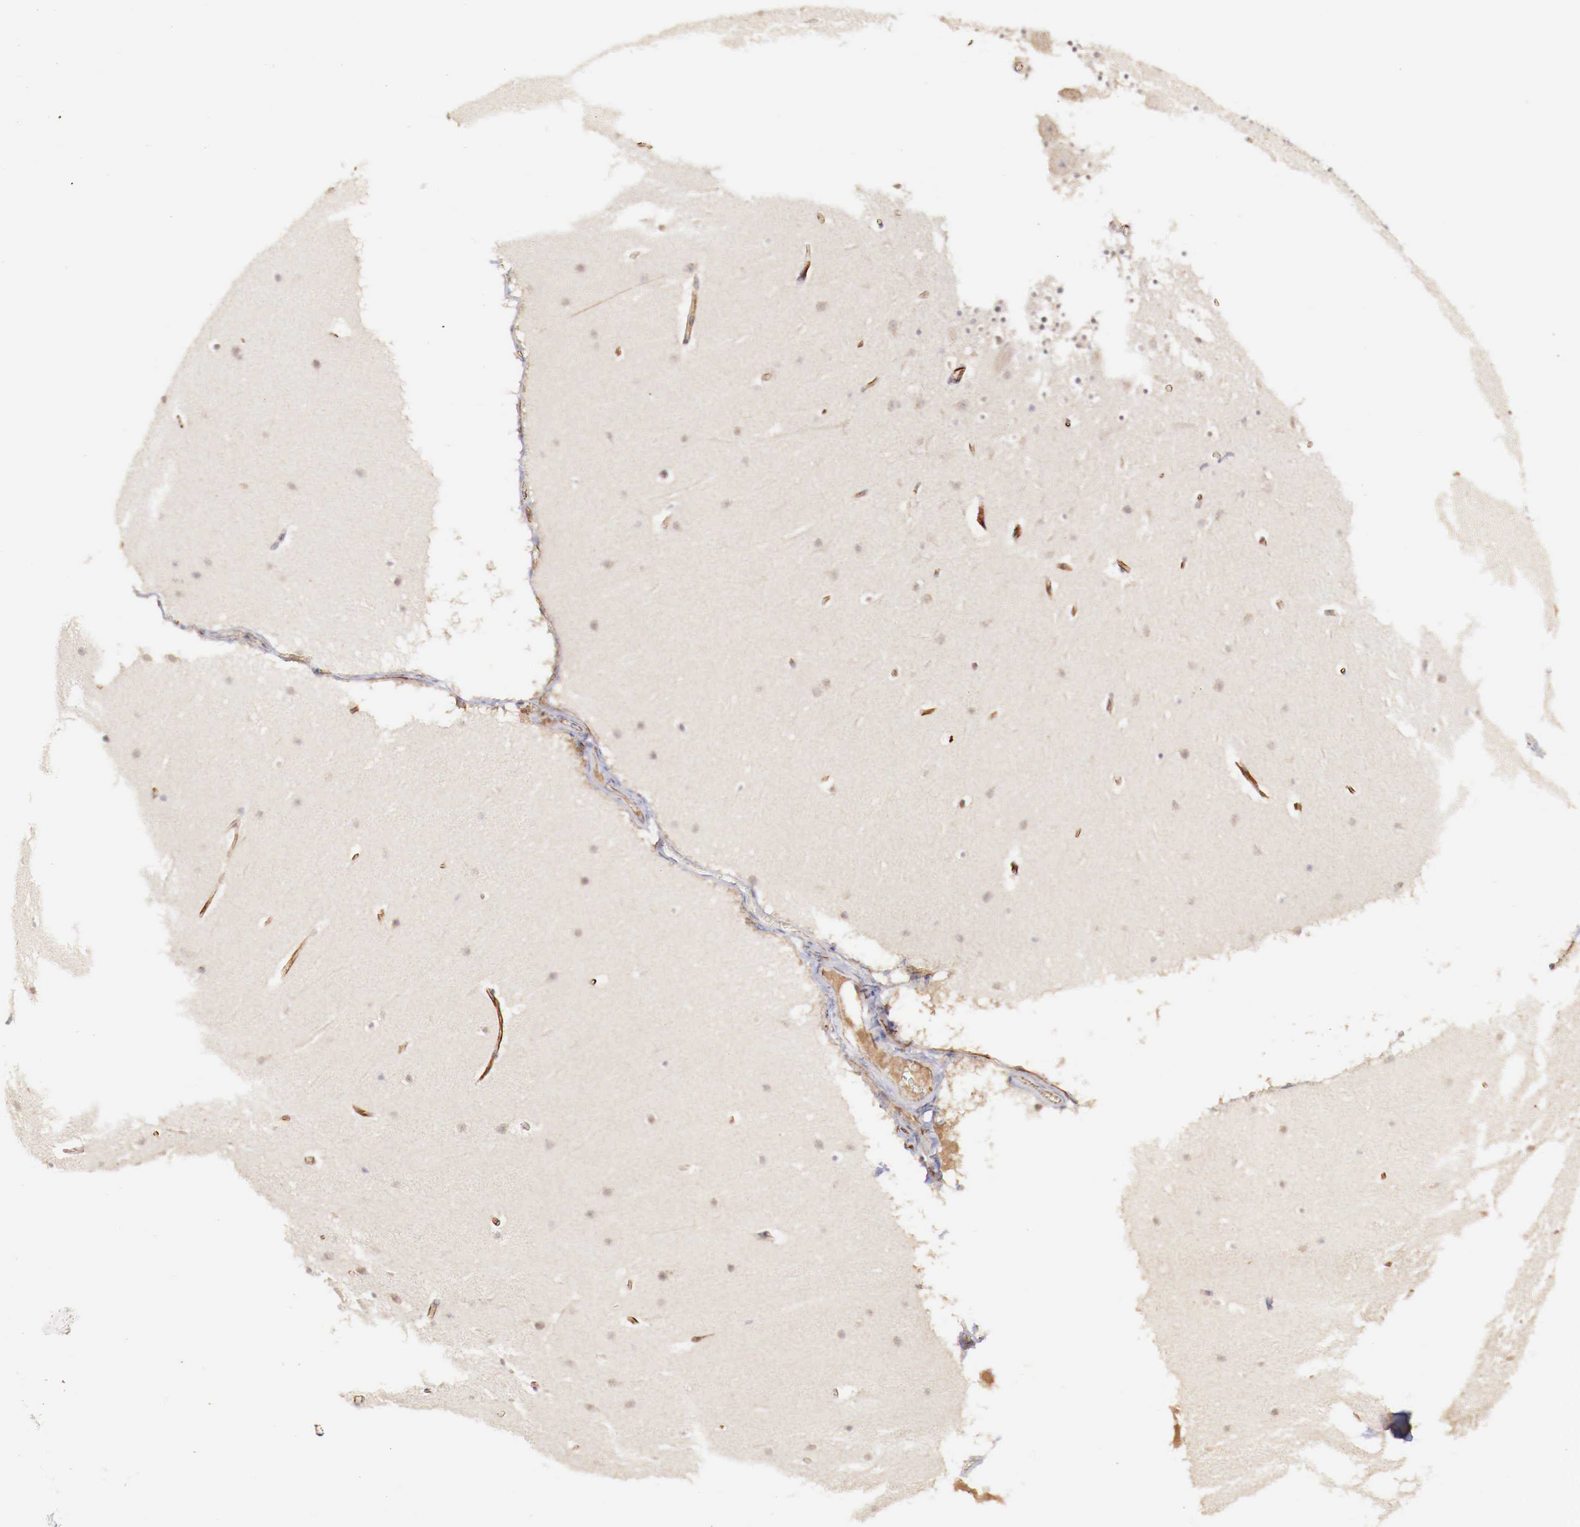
{"staining": {"intensity": "negative", "quantity": "none", "location": "none"}, "tissue": "cerebellum", "cell_type": "Cells in granular layer", "image_type": "normal", "snomed": [{"axis": "morphology", "description": "Normal tissue, NOS"}, {"axis": "topography", "description": "Cerebellum"}], "caption": "Immunohistochemical staining of normal cerebellum shows no significant positivity in cells in granular layer.", "gene": "WT1", "patient": {"sex": "male", "age": 45}}